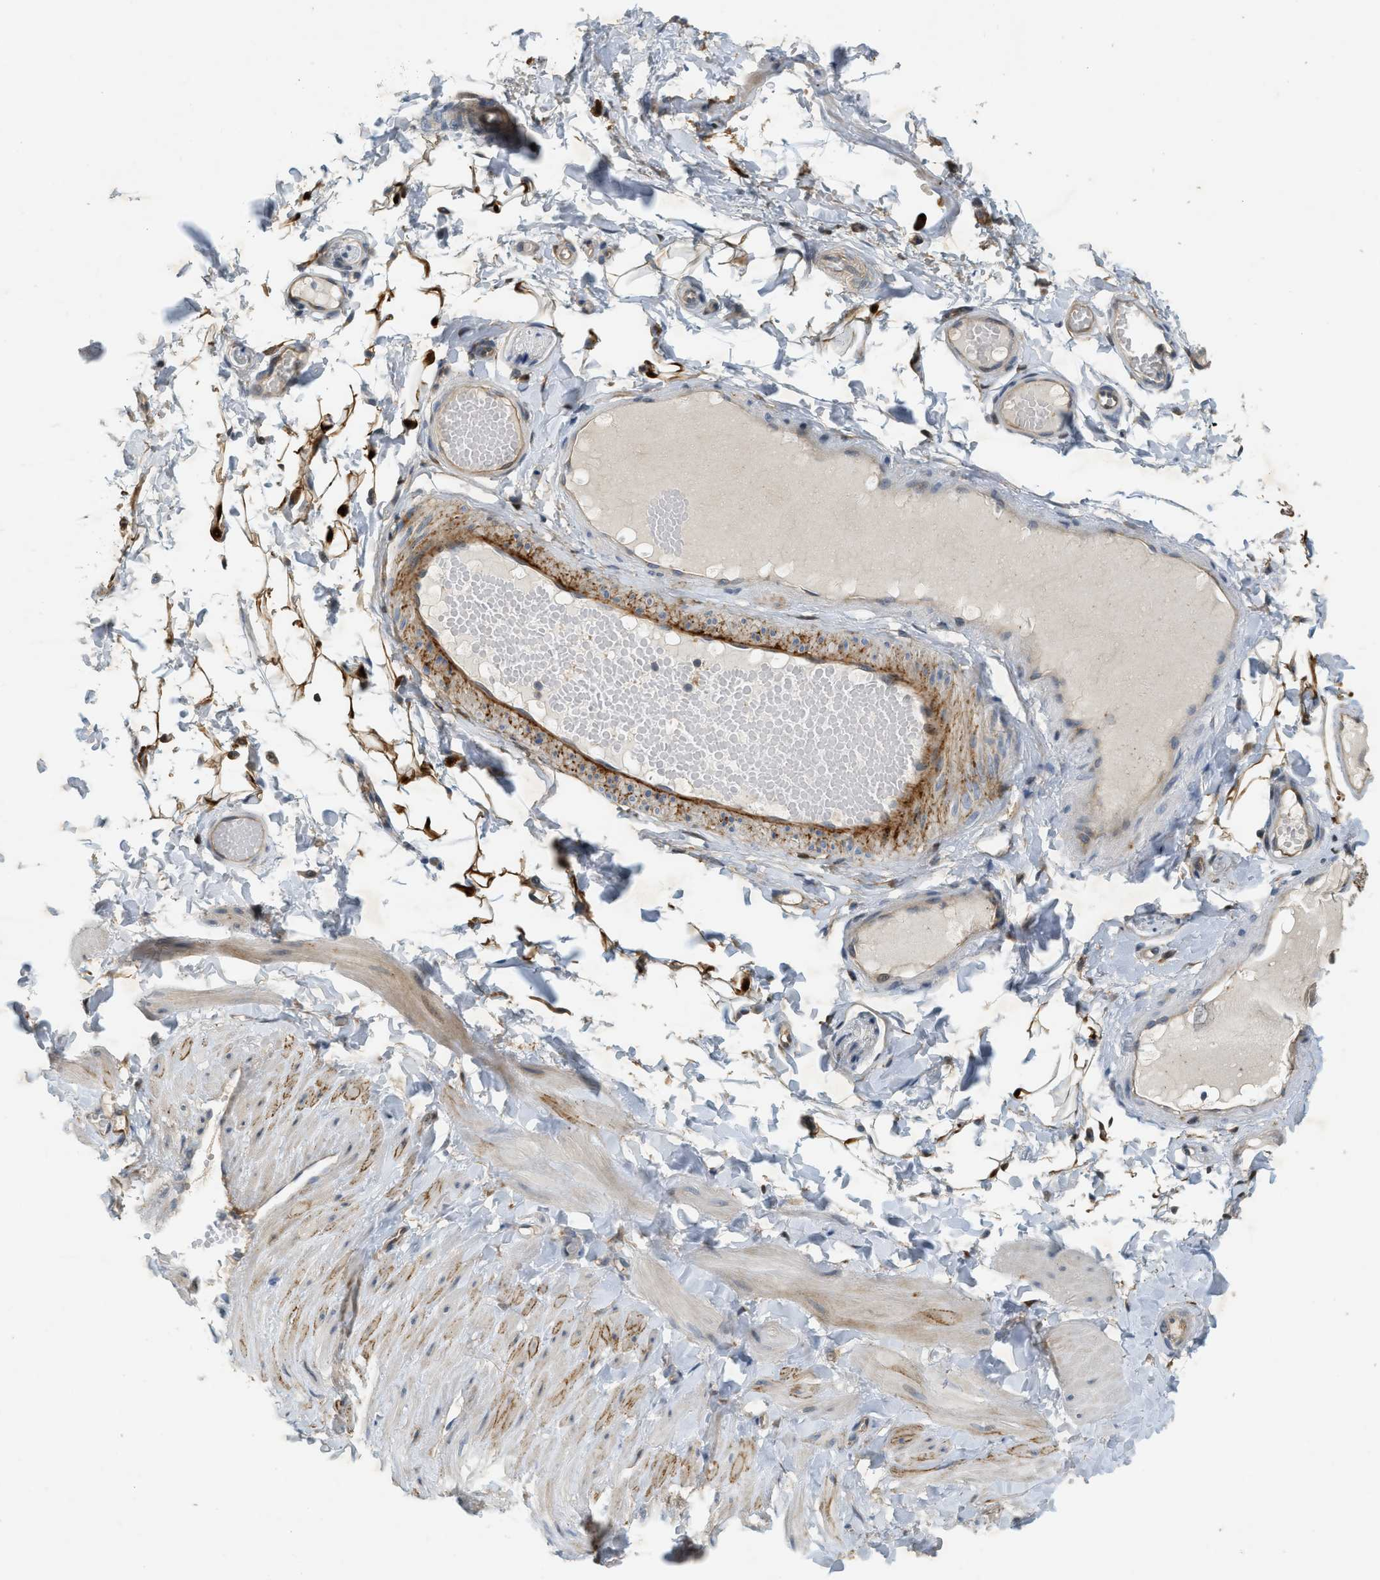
{"staining": {"intensity": "moderate", "quantity": ">75%", "location": "cytoplasmic/membranous"}, "tissue": "adipose tissue", "cell_type": "Adipocytes", "image_type": "normal", "snomed": [{"axis": "morphology", "description": "Normal tissue, NOS"}, {"axis": "topography", "description": "Adipose tissue"}, {"axis": "topography", "description": "Vascular tissue"}, {"axis": "topography", "description": "Peripheral nerve tissue"}], "caption": "Immunohistochemistry staining of benign adipose tissue, which demonstrates medium levels of moderate cytoplasmic/membranous expression in about >75% of adipocytes indicating moderate cytoplasmic/membranous protein positivity. The staining was performed using DAB (3,3'-diaminobenzidine) (brown) for protein detection and nuclei were counterstained in hematoxylin (blue).", "gene": "PDCL3", "patient": {"sex": "male", "age": 25}}